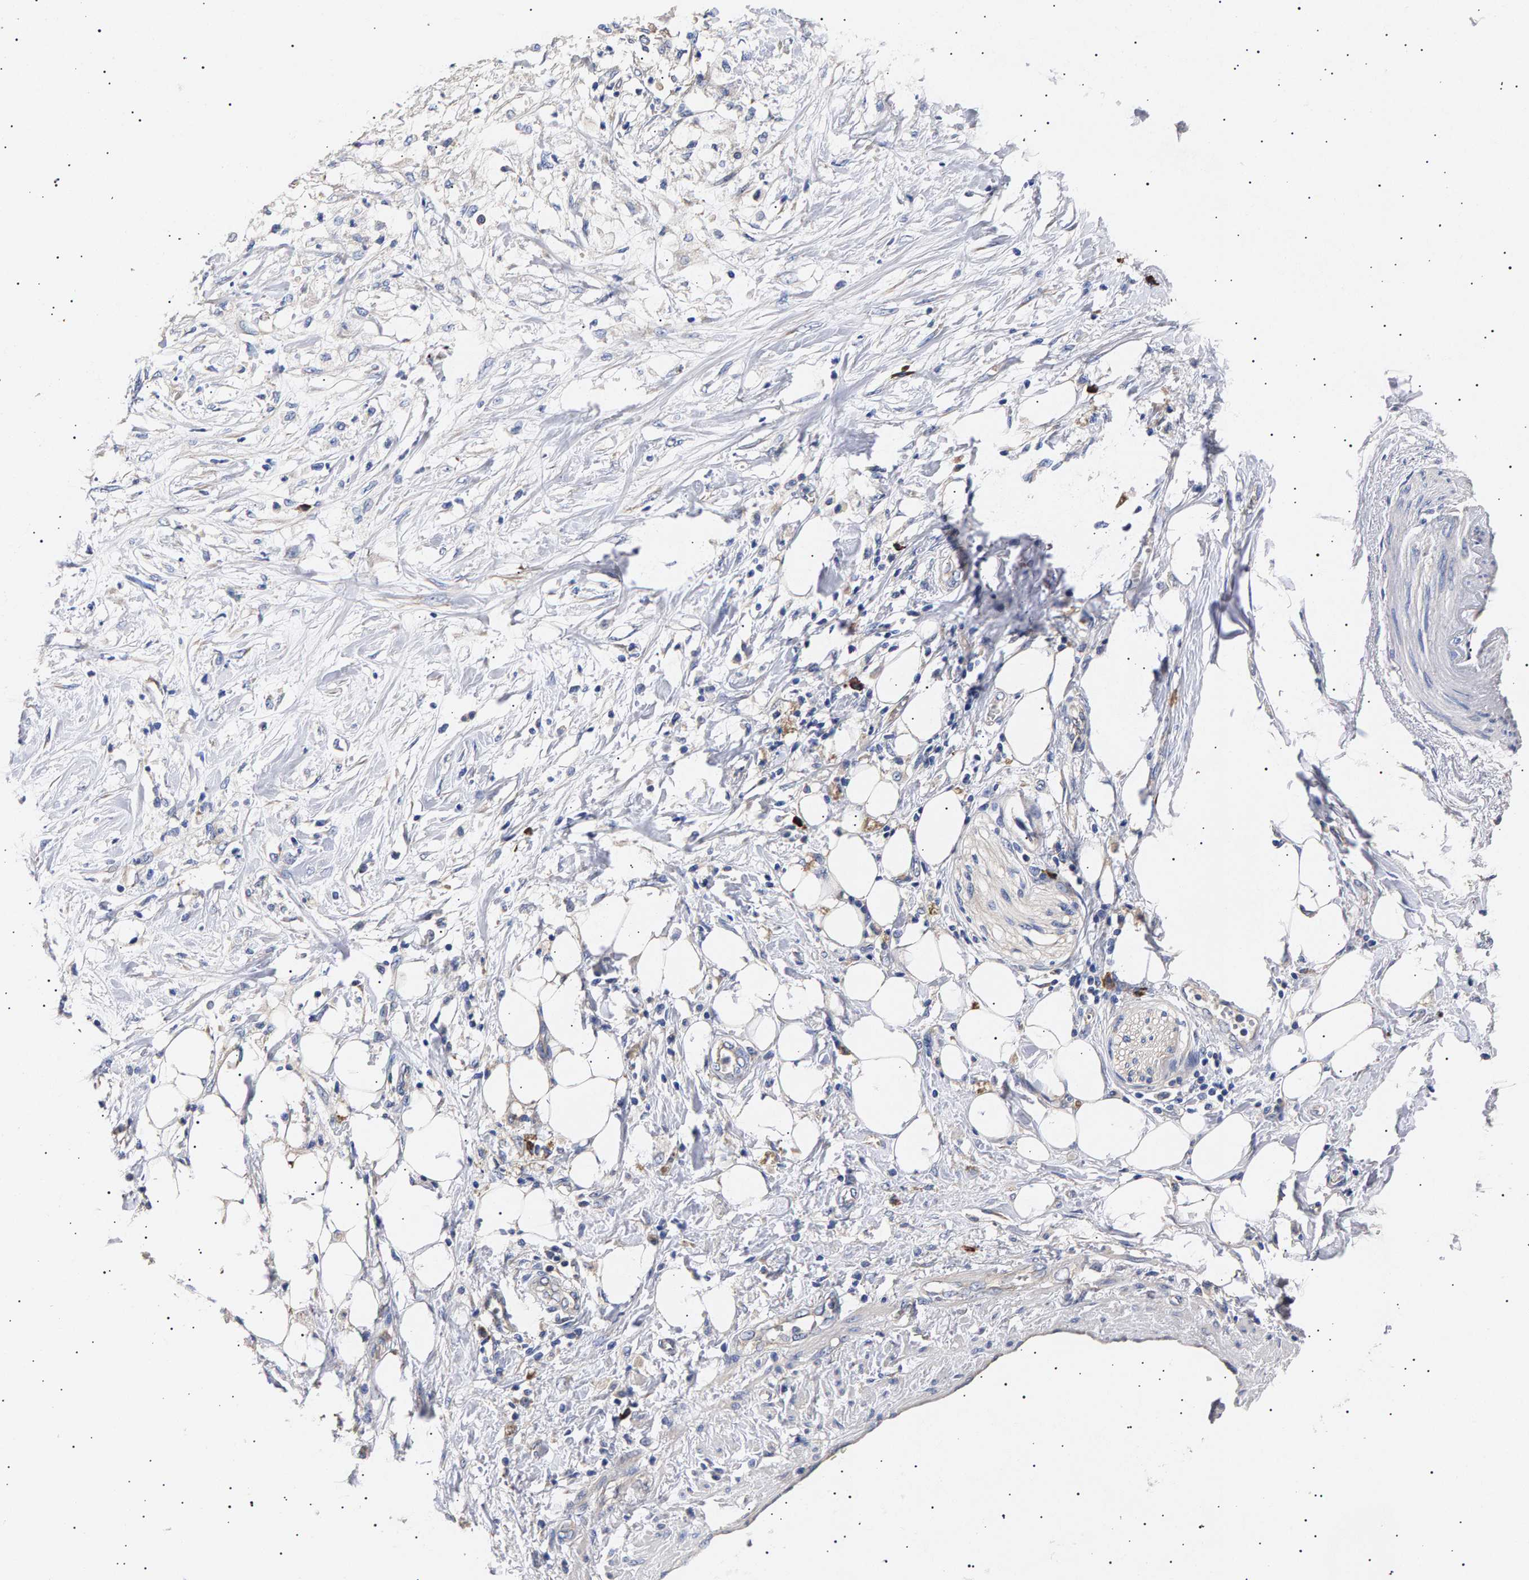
{"staining": {"intensity": "negative", "quantity": "none", "location": "none"}, "tissue": "pancreatic cancer", "cell_type": "Tumor cells", "image_type": "cancer", "snomed": [{"axis": "morphology", "description": "Normal tissue, NOS"}, {"axis": "morphology", "description": "Adenocarcinoma, NOS"}, {"axis": "topography", "description": "Pancreas"}, {"axis": "topography", "description": "Duodenum"}], "caption": "This is an immunohistochemistry histopathology image of human pancreatic adenocarcinoma. There is no staining in tumor cells.", "gene": "ANKRD40", "patient": {"sex": "female", "age": 60}}